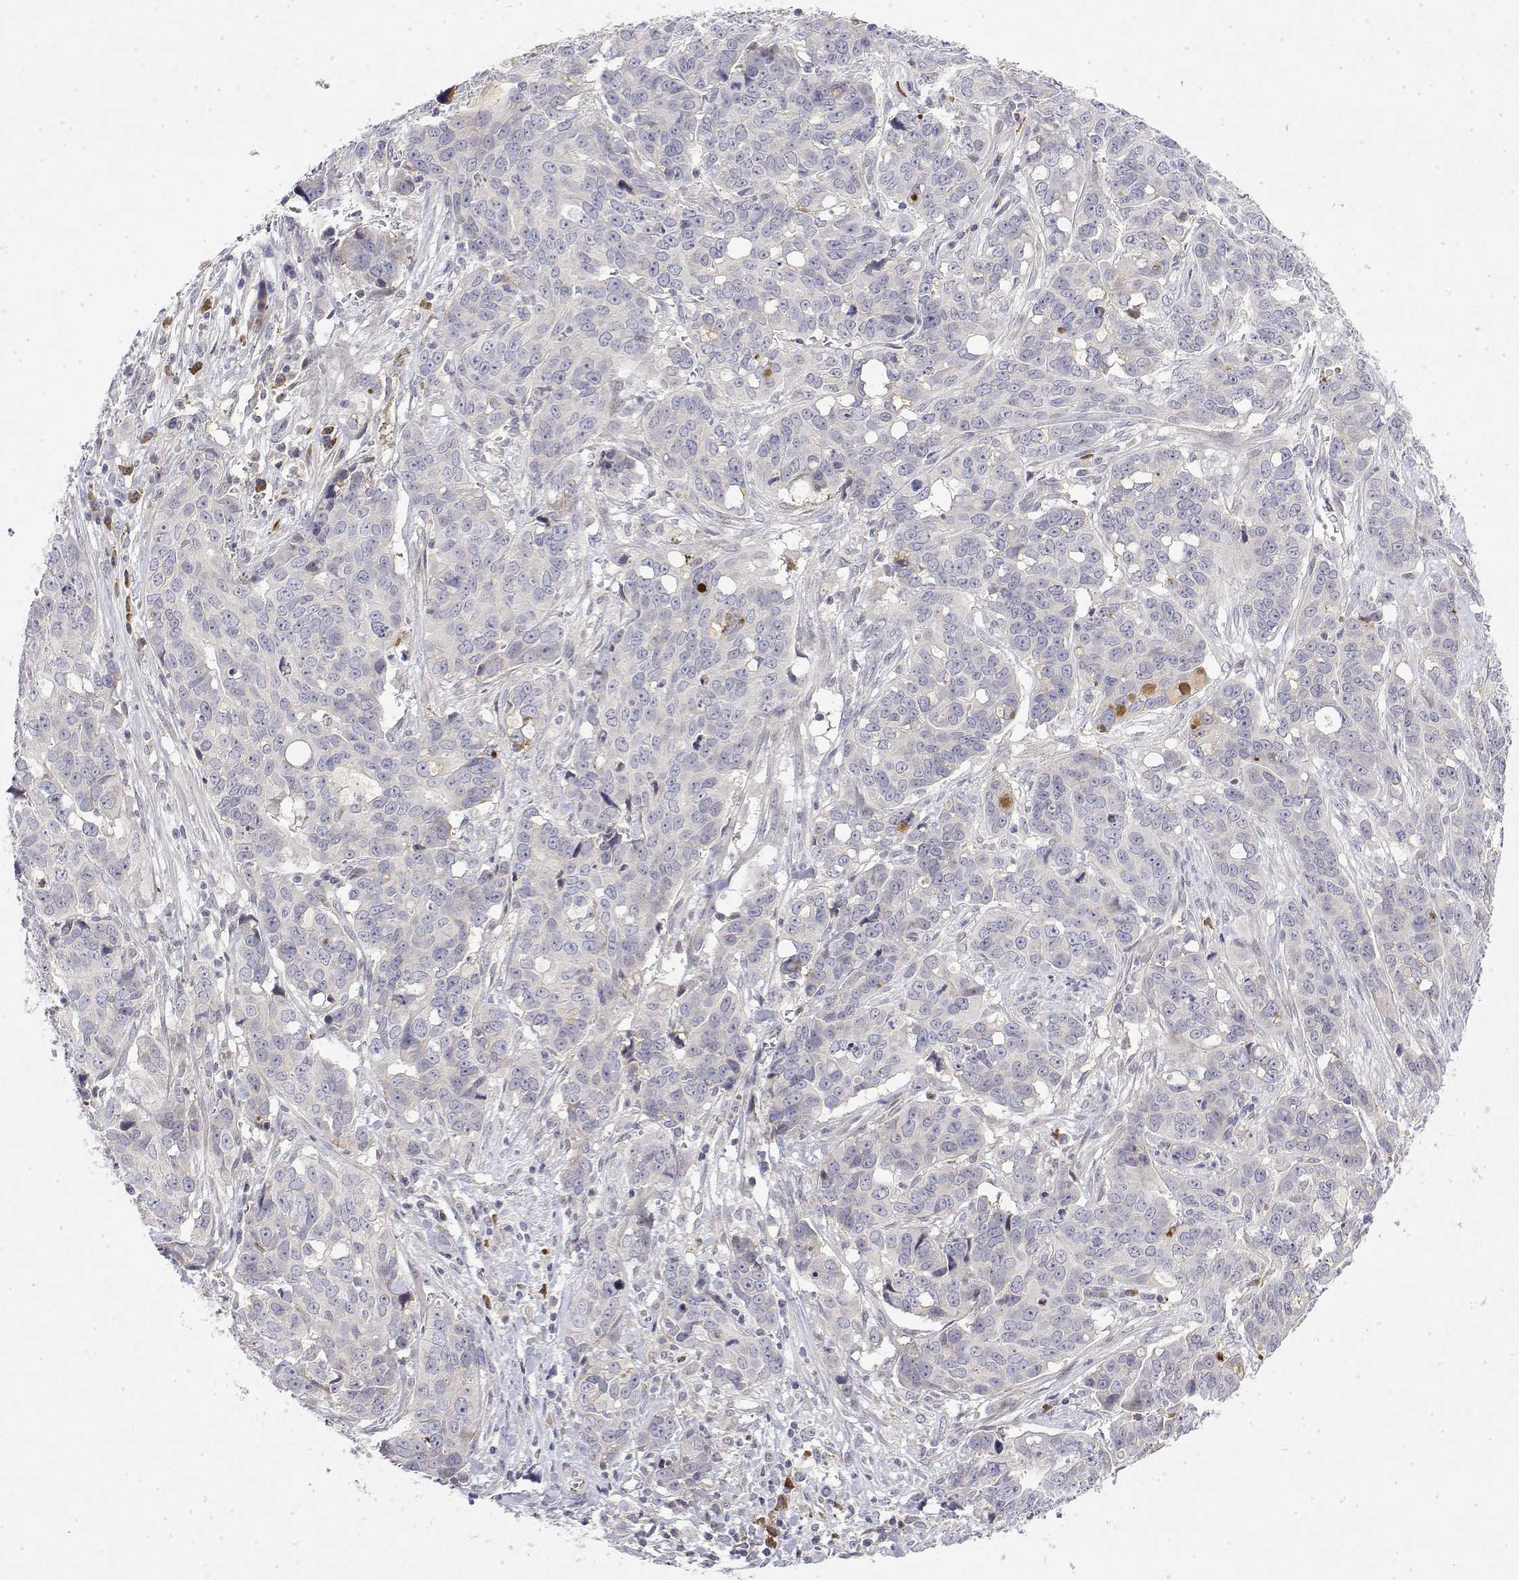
{"staining": {"intensity": "negative", "quantity": "none", "location": "none"}, "tissue": "ovarian cancer", "cell_type": "Tumor cells", "image_type": "cancer", "snomed": [{"axis": "morphology", "description": "Carcinoma, endometroid"}, {"axis": "topography", "description": "Ovary"}], "caption": "Tumor cells show no significant staining in ovarian endometroid carcinoma.", "gene": "IGFBP4", "patient": {"sex": "female", "age": 78}}